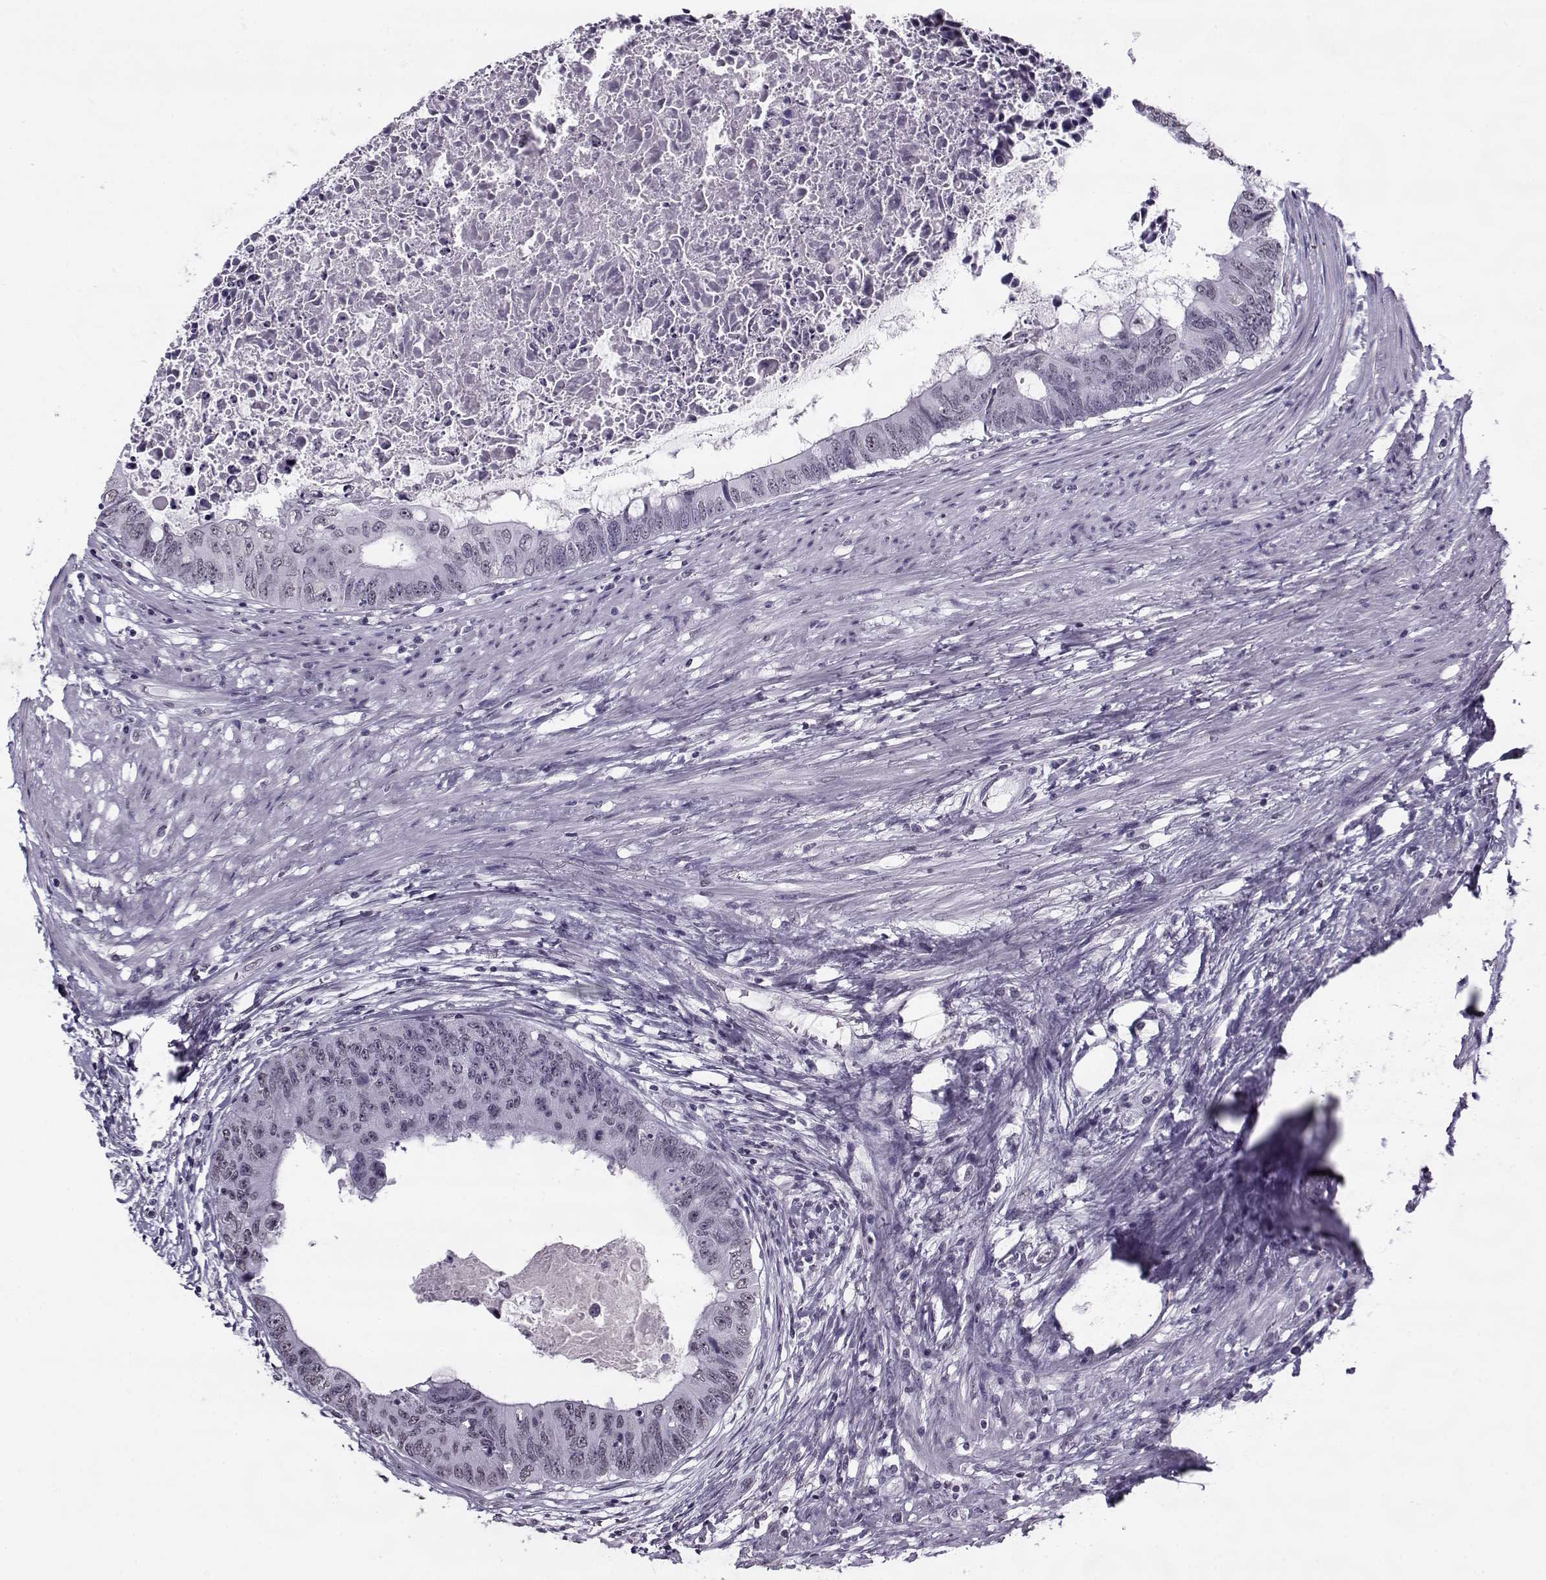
{"staining": {"intensity": "negative", "quantity": "none", "location": "none"}, "tissue": "colorectal cancer", "cell_type": "Tumor cells", "image_type": "cancer", "snomed": [{"axis": "morphology", "description": "Adenocarcinoma, NOS"}, {"axis": "topography", "description": "Rectum"}], "caption": "This is a image of immunohistochemistry staining of adenocarcinoma (colorectal), which shows no expression in tumor cells.", "gene": "PRMT8", "patient": {"sex": "male", "age": 59}}